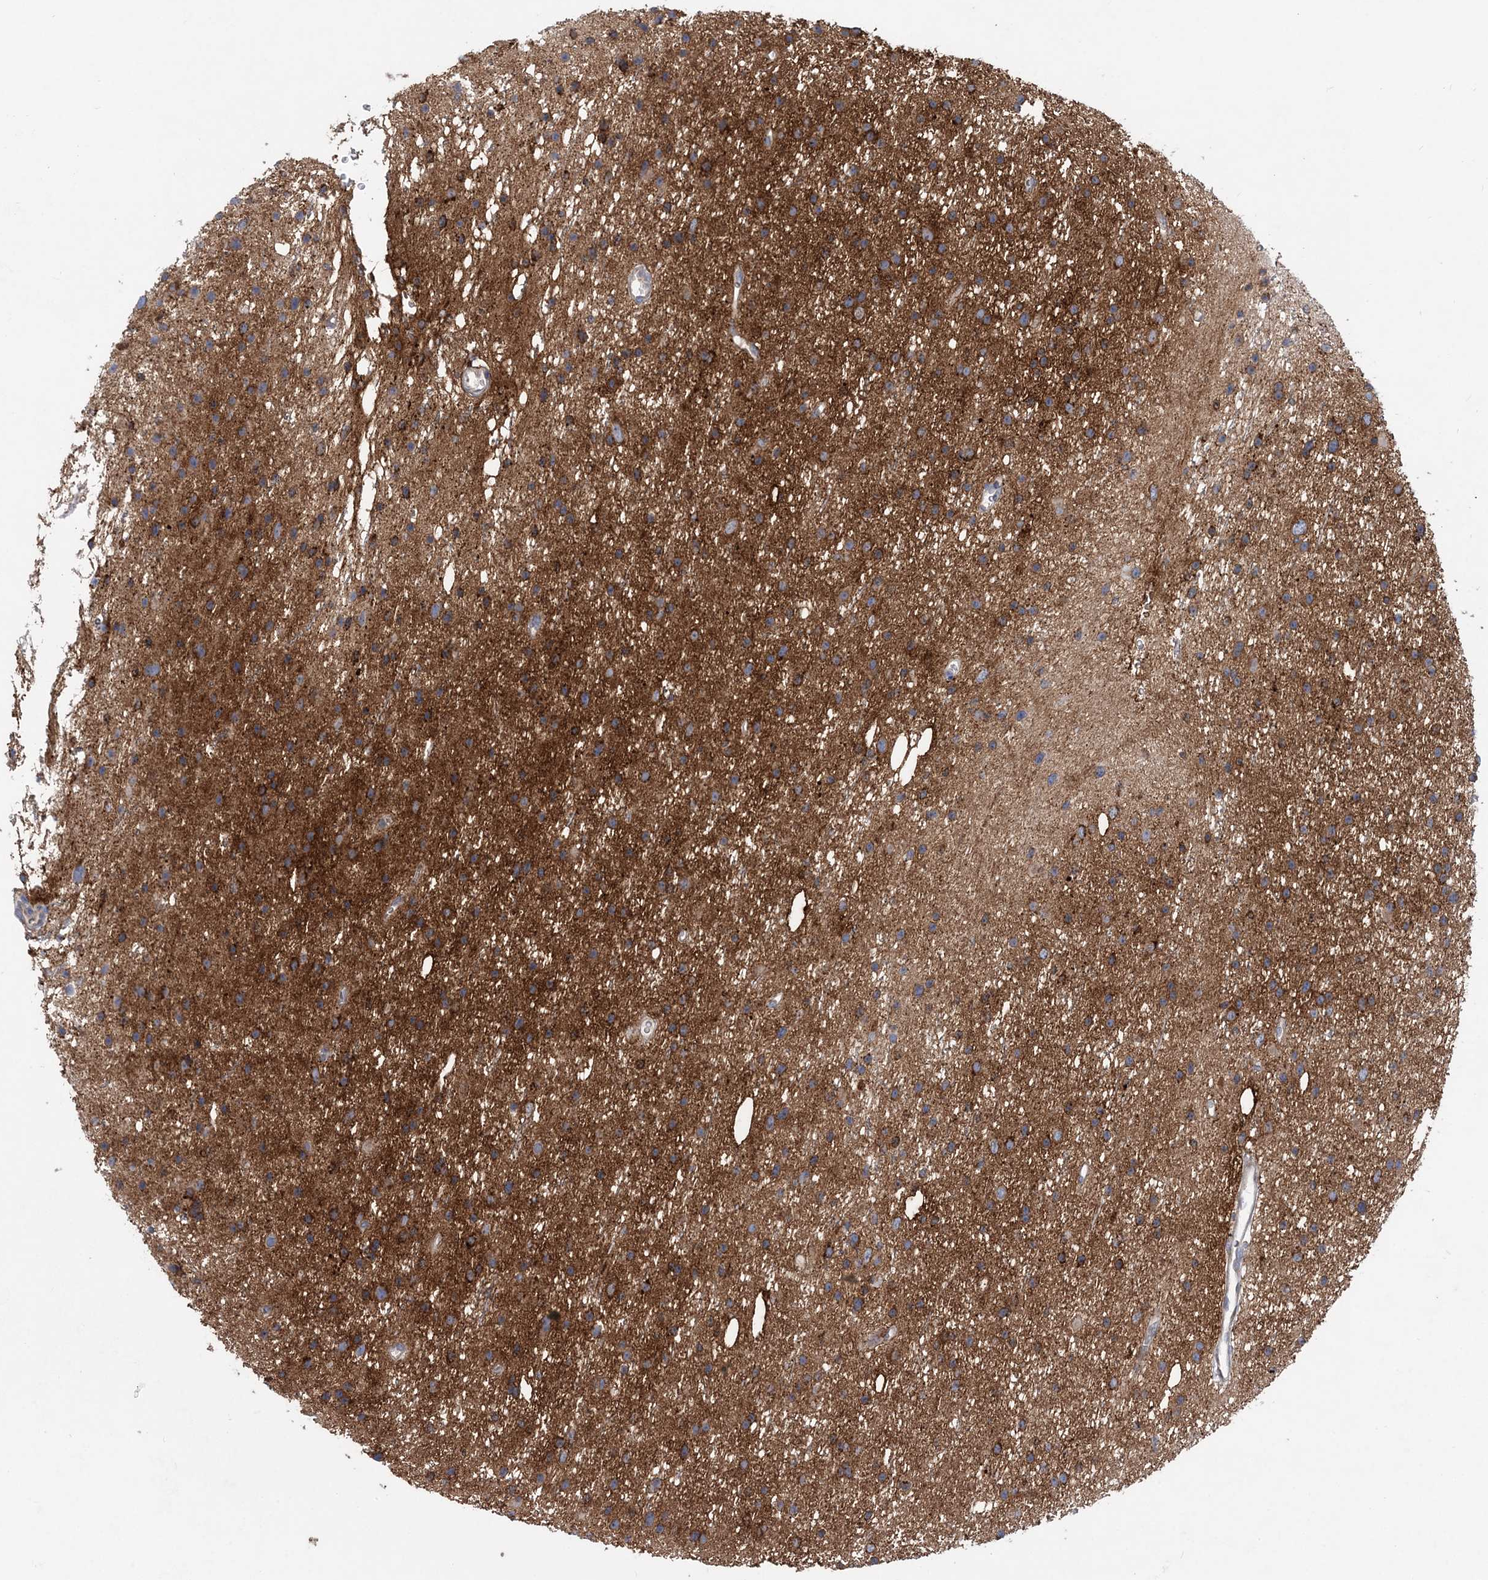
{"staining": {"intensity": "moderate", "quantity": ">75%", "location": "cytoplasmic/membranous"}, "tissue": "glioma", "cell_type": "Tumor cells", "image_type": "cancer", "snomed": [{"axis": "morphology", "description": "Glioma, malignant, Low grade"}, {"axis": "topography", "description": "Cerebral cortex"}], "caption": "Protein analysis of low-grade glioma (malignant) tissue reveals moderate cytoplasmic/membranous expression in about >75% of tumor cells. (Stains: DAB (3,3'-diaminobenzidine) in brown, nuclei in blue, Microscopy: brightfield microscopy at high magnification).", "gene": "TRAPPC13", "patient": {"sex": "female", "age": 39}}